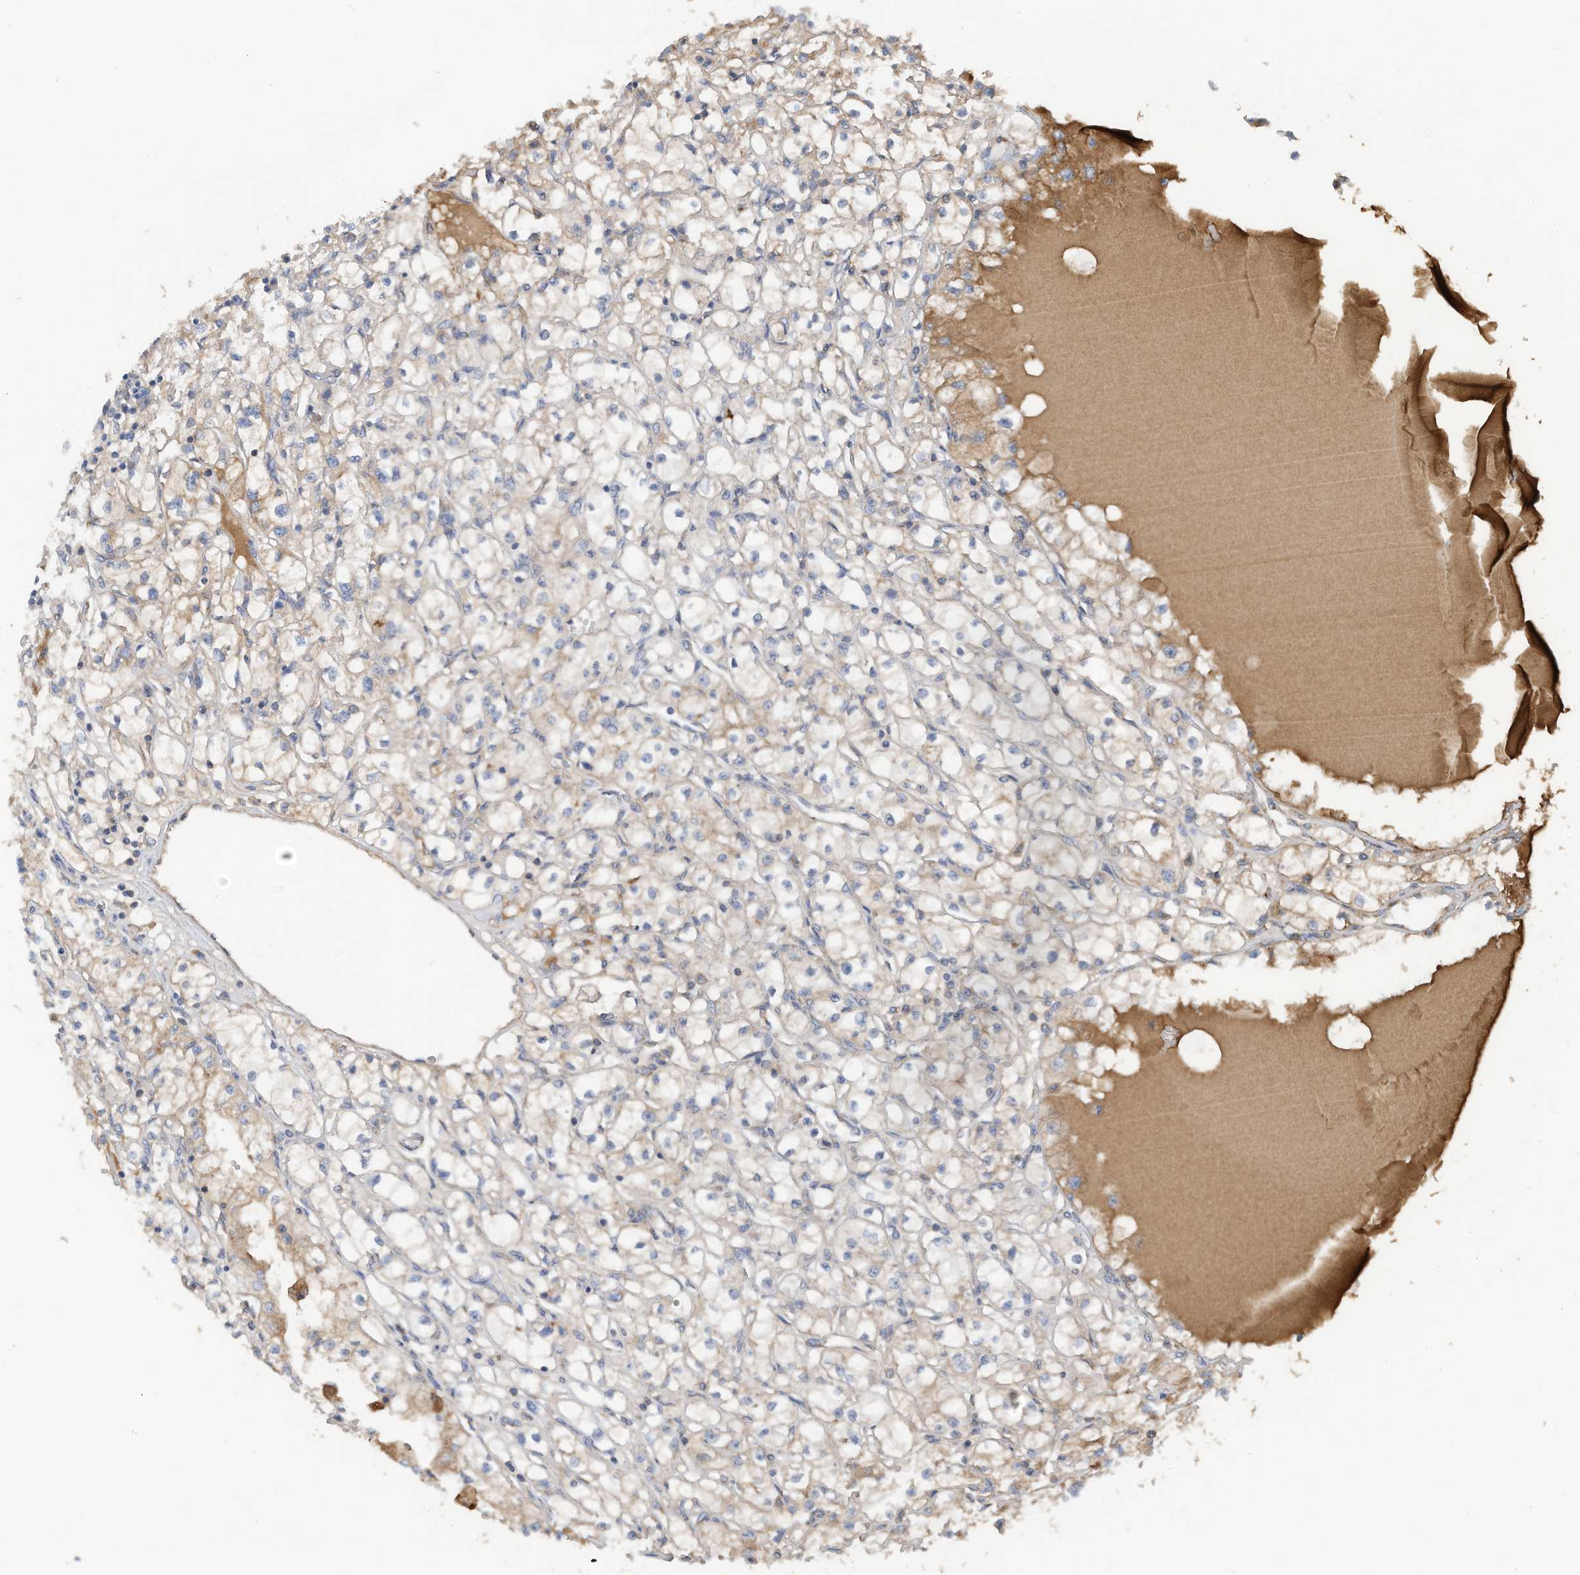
{"staining": {"intensity": "weak", "quantity": "<25%", "location": "cytoplasmic/membranous"}, "tissue": "renal cancer", "cell_type": "Tumor cells", "image_type": "cancer", "snomed": [{"axis": "morphology", "description": "Adenocarcinoma, NOS"}, {"axis": "topography", "description": "Kidney"}], "caption": "A histopathology image of adenocarcinoma (renal) stained for a protein displays no brown staining in tumor cells.", "gene": "SLC5A11", "patient": {"sex": "male", "age": 56}}